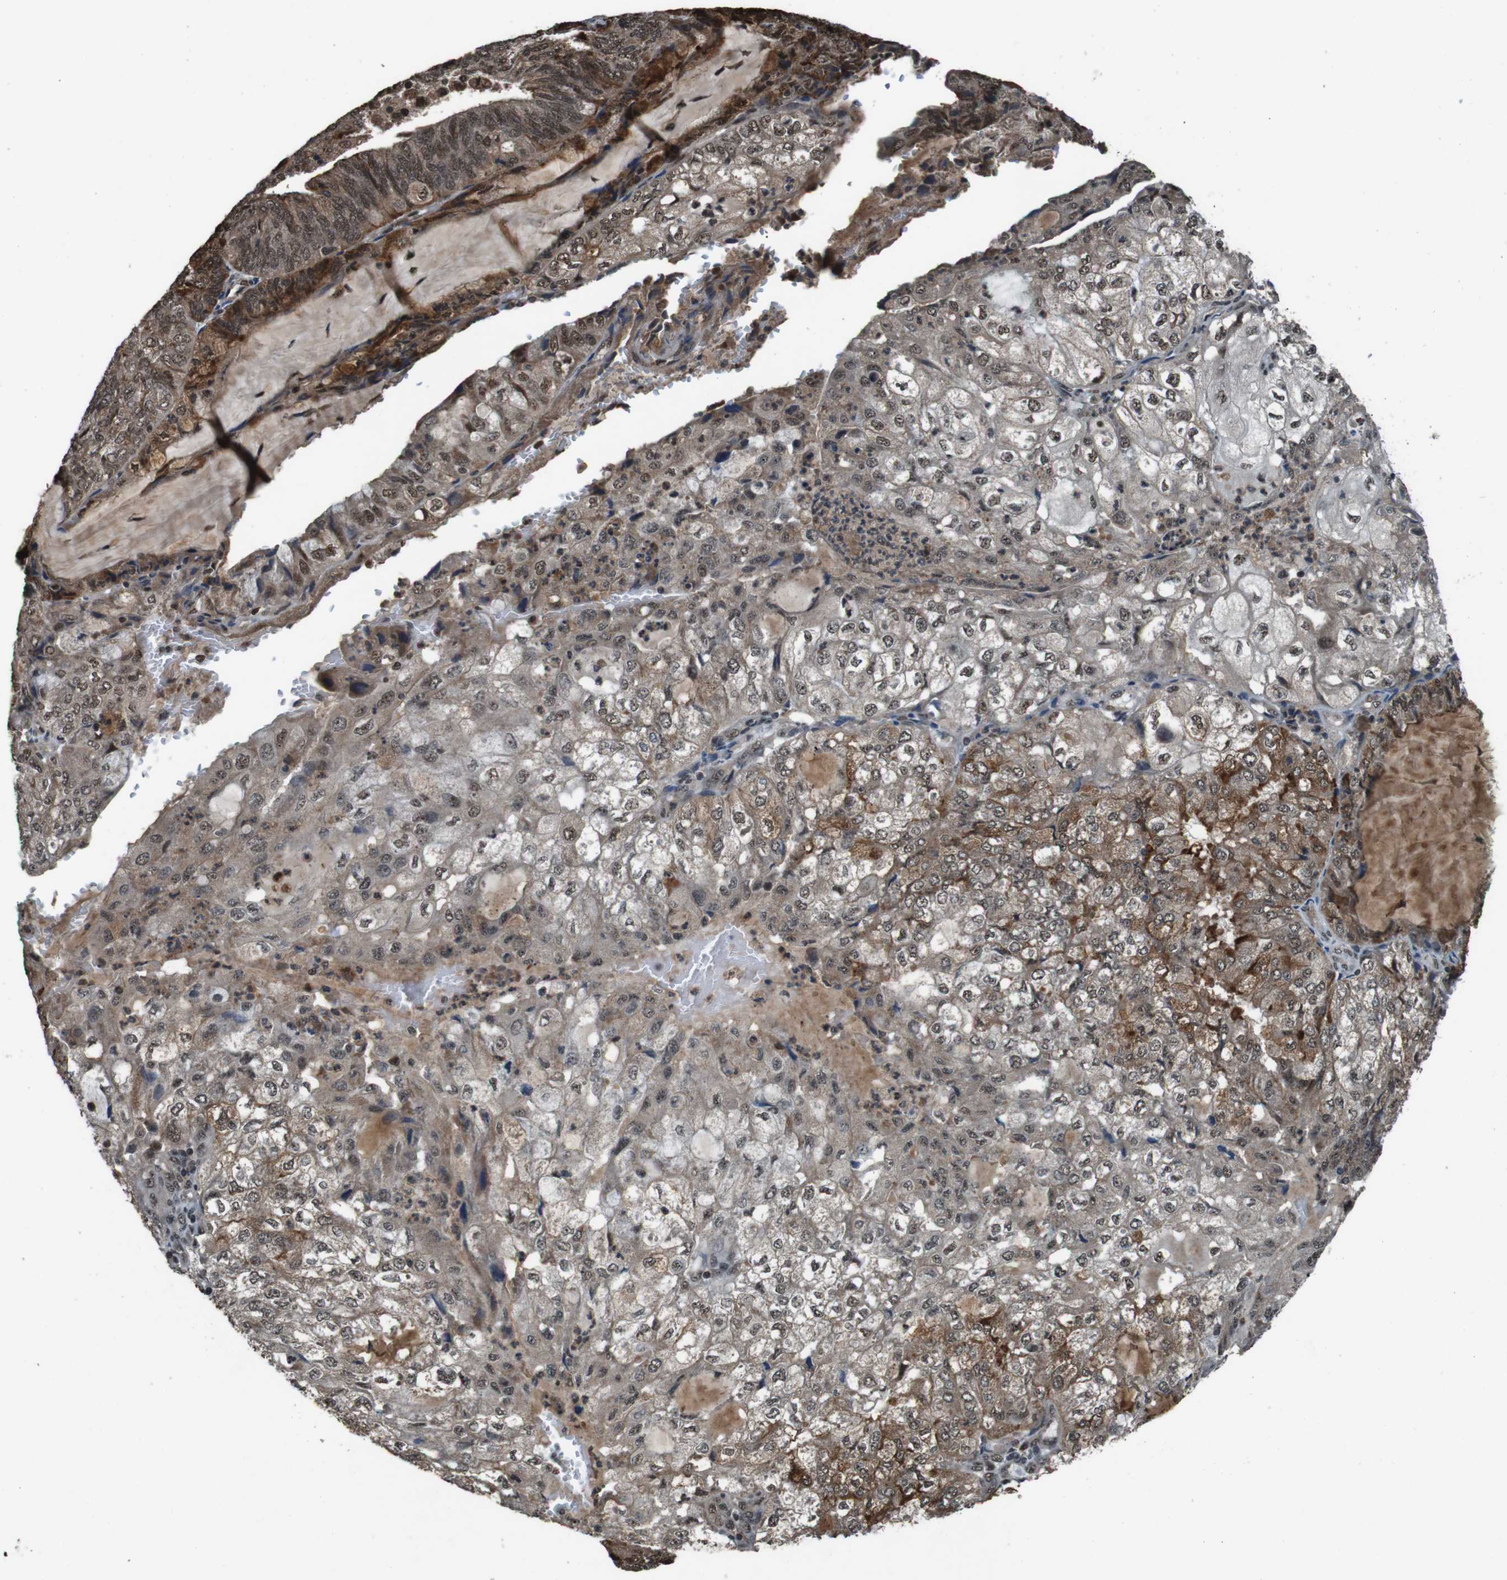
{"staining": {"intensity": "strong", "quantity": "<25%", "location": "cytoplasmic/membranous,nuclear"}, "tissue": "endometrial cancer", "cell_type": "Tumor cells", "image_type": "cancer", "snomed": [{"axis": "morphology", "description": "Adenocarcinoma, NOS"}, {"axis": "topography", "description": "Endometrium"}], "caption": "Immunohistochemical staining of human endometrial cancer (adenocarcinoma) shows medium levels of strong cytoplasmic/membranous and nuclear positivity in approximately <25% of tumor cells.", "gene": "NR4A2", "patient": {"sex": "female", "age": 81}}